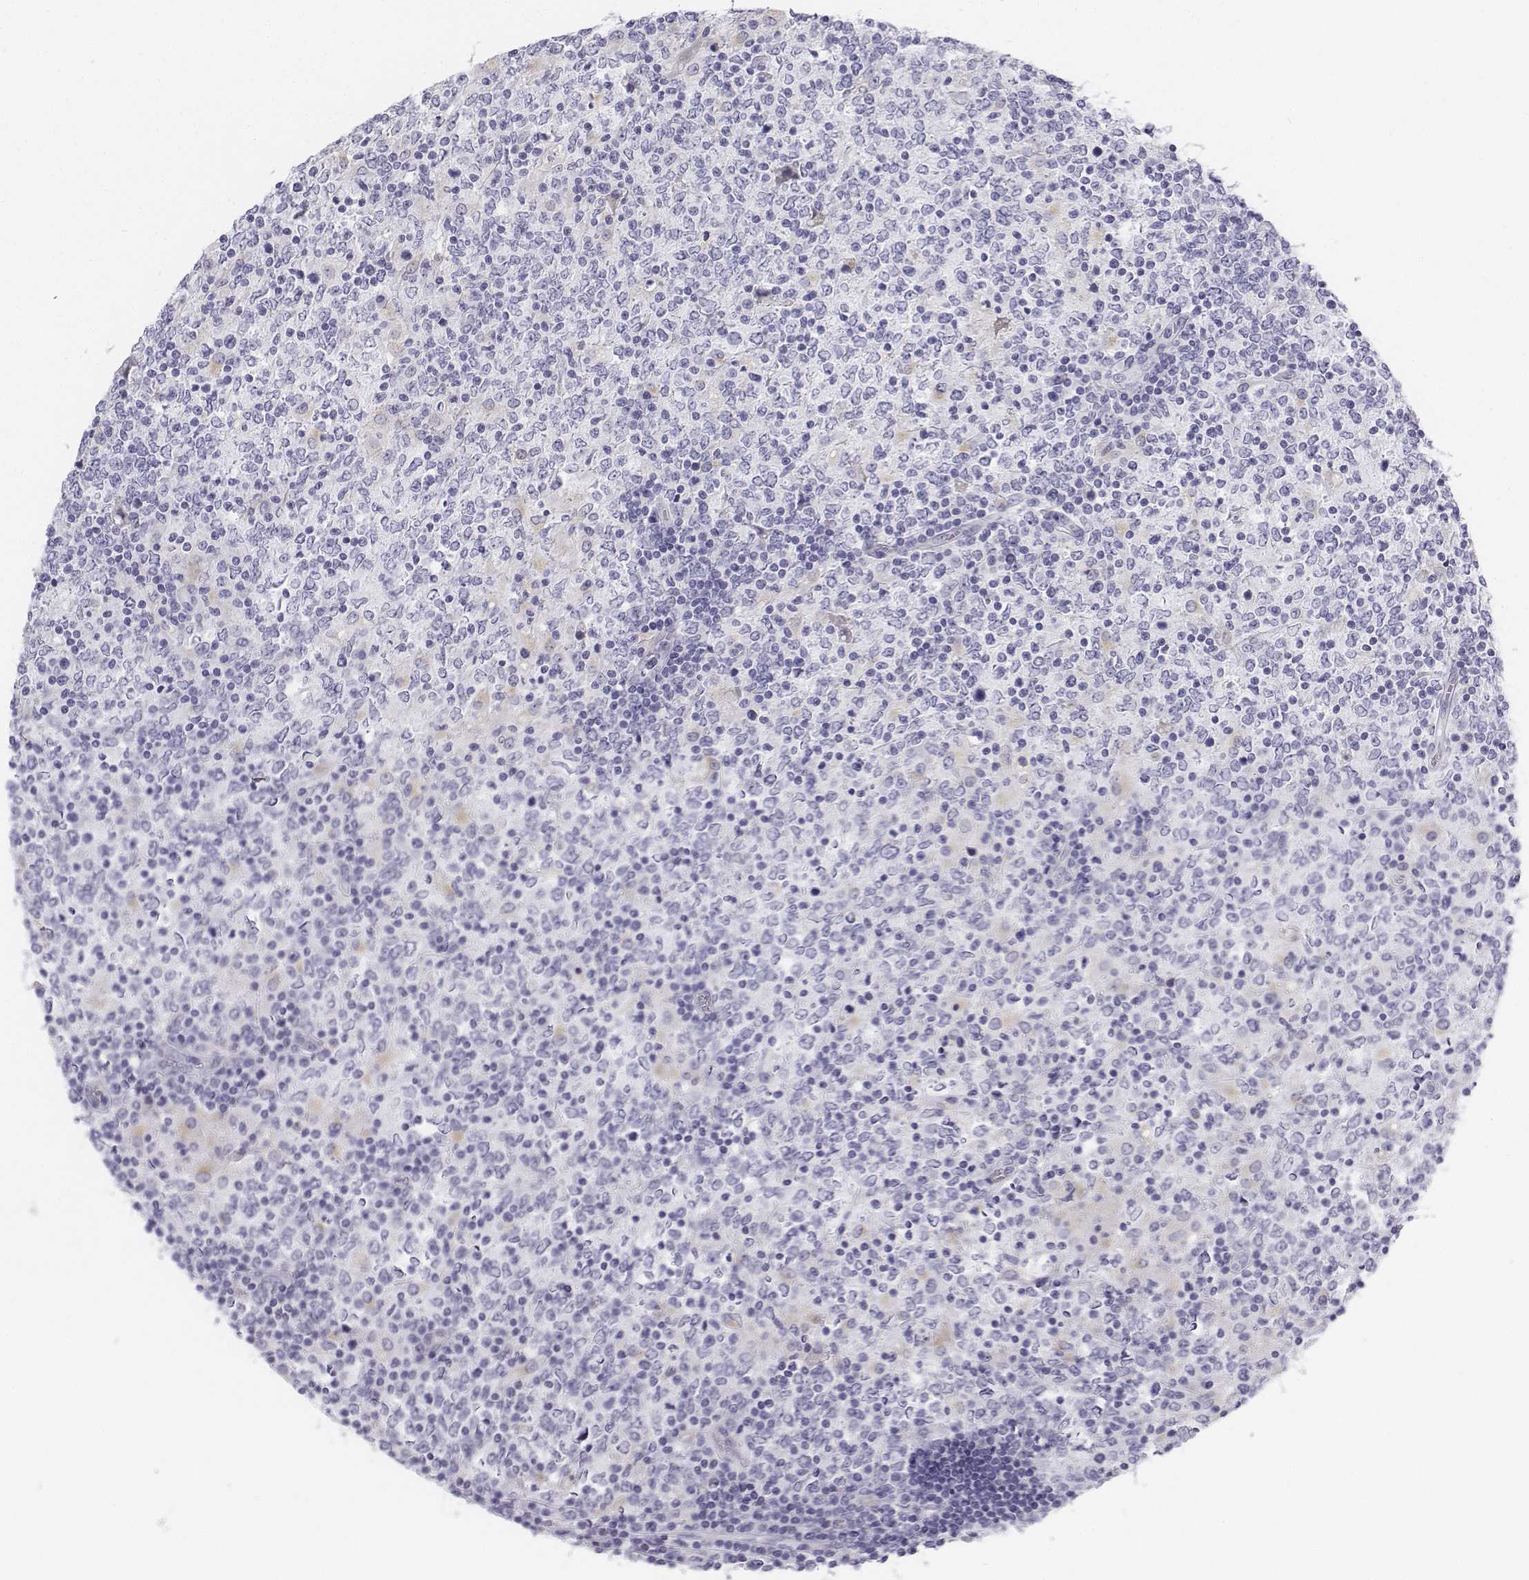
{"staining": {"intensity": "negative", "quantity": "none", "location": "none"}, "tissue": "lymphoma", "cell_type": "Tumor cells", "image_type": "cancer", "snomed": [{"axis": "morphology", "description": "Malignant lymphoma, non-Hodgkin's type, High grade"}, {"axis": "topography", "description": "Lymph node"}], "caption": "High power microscopy micrograph of an immunohistochemistry (IHC) micrograph of malignant lymphoma, non-Hodgkin's type (high-grade), revealing no significant expression in tumor cells.", "gene": "TH", "patient": {"sex": "female", "age": 84}}